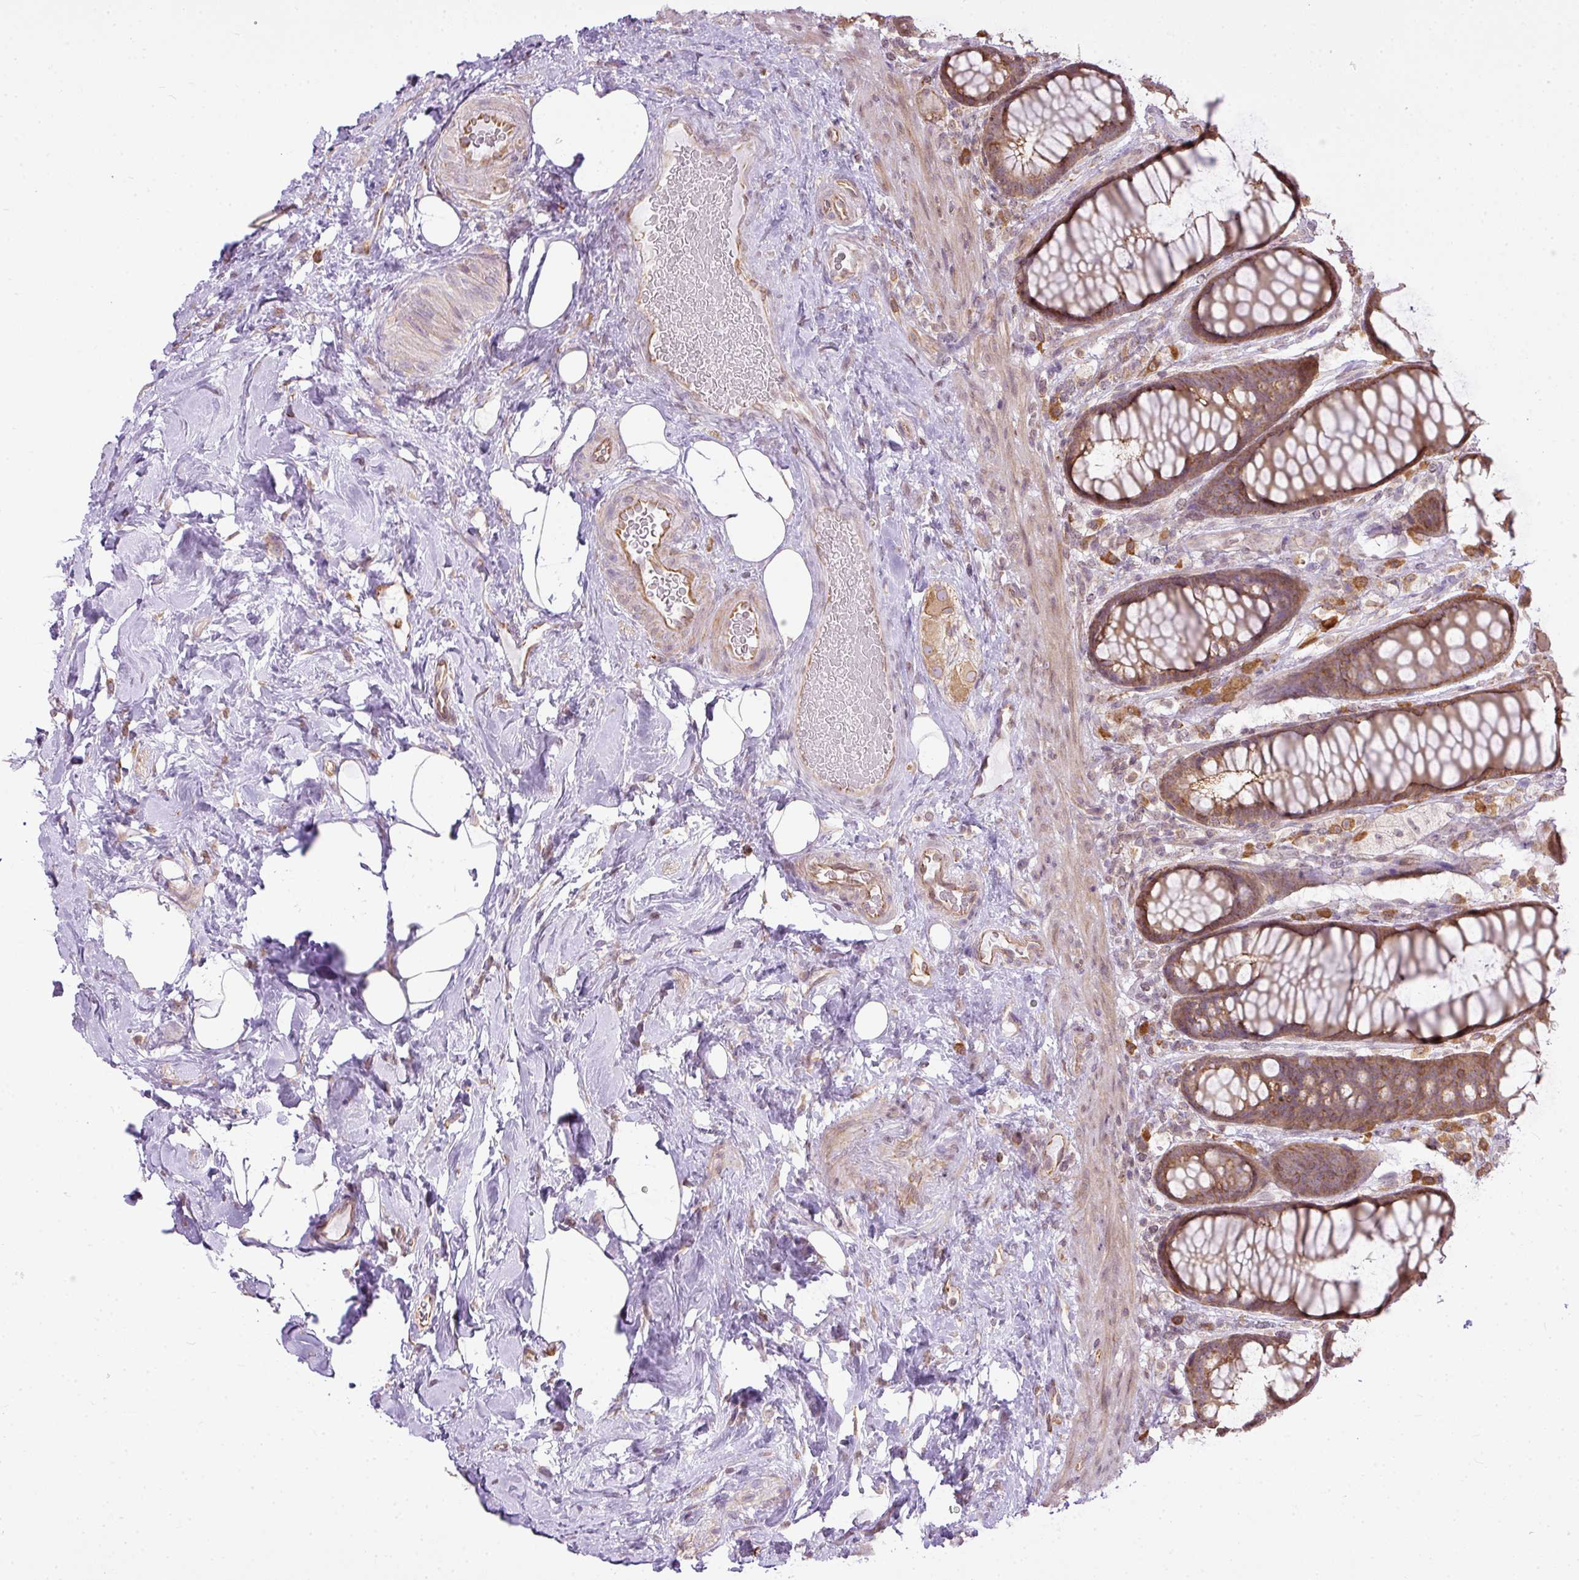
{"staining": {"intensity": "strong", "quantity": ">75%", "location": "cytoplasmic/membranous"}, "tissue": "rectum", "cell_type": "Glandular cells", "image_type": "normal", "snomed": [{"axis": "morphology", "description": "Normal tissue, NOS"}, {"axis": "topography", "description": "Rectum"}], "caption": "Immunohistochemical staining of benign rectum displays >75% levels of strong cytoplasmic/membranous protein positivity in approximately >75% of glandular cells.", "gene": "COX18", "patient": {"sex": "female", "age": 67}}